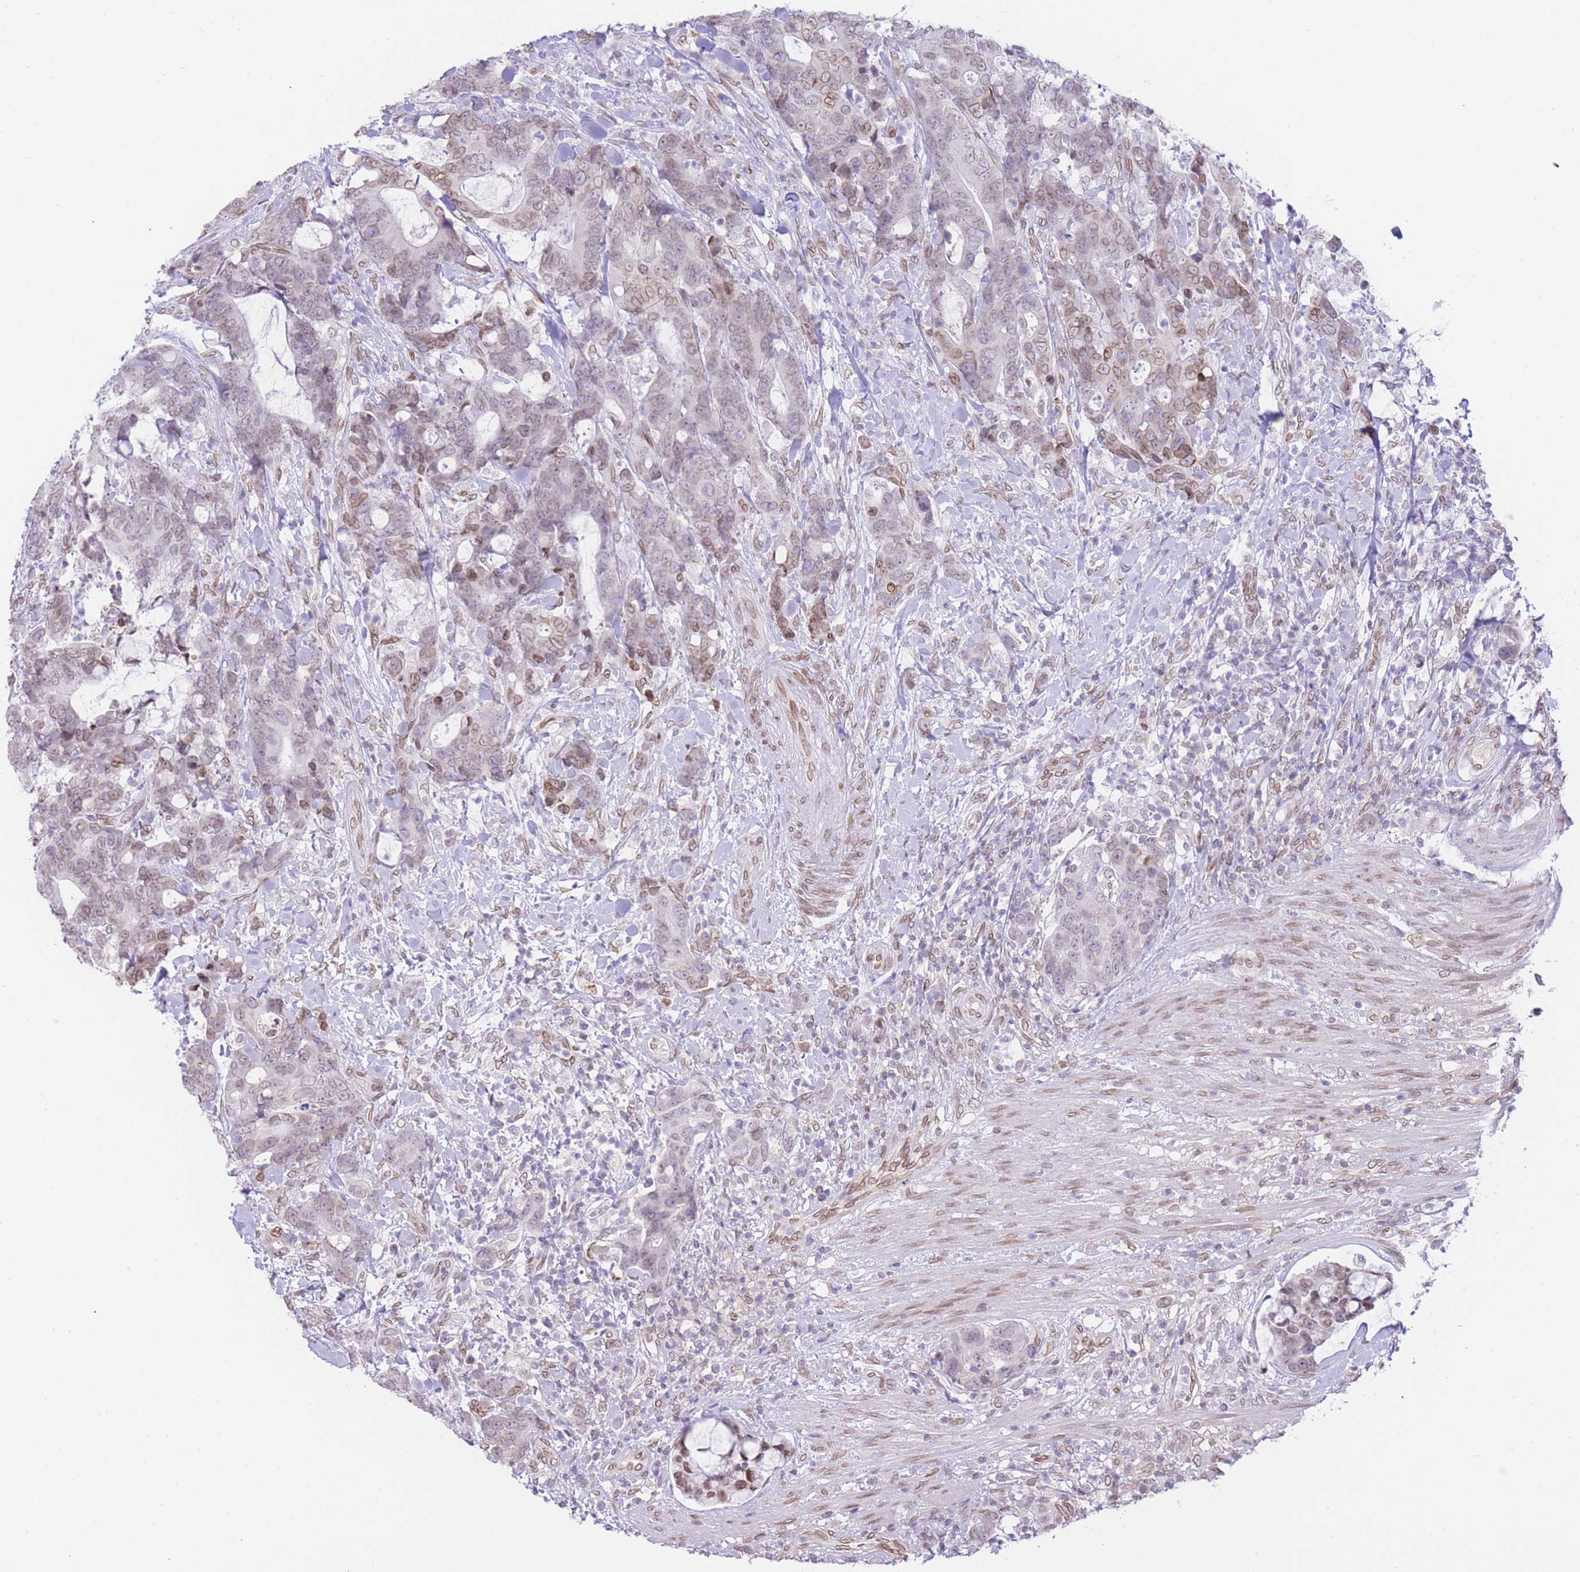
{"staining": {"intensity": "weak", "quantity": ">75%", "location": "nuclear"}, "tissue": "colorectal cancer", "cell_type": "Tumor cells", "image_type": "cancer", "snomed": [{"axis": "morphology", "description": "Adenocarcinoma, NOS"}, {"axis": "topography", "description": "Colon"}], "caption": "Immunohistochemical staining of human colorectal cancer demonstrates low levels of weak nuclear protein staining in approximately >75% of tumor cells.", "gene": "OR10AD1", "patient": {"sex": "female", "age": 82}}